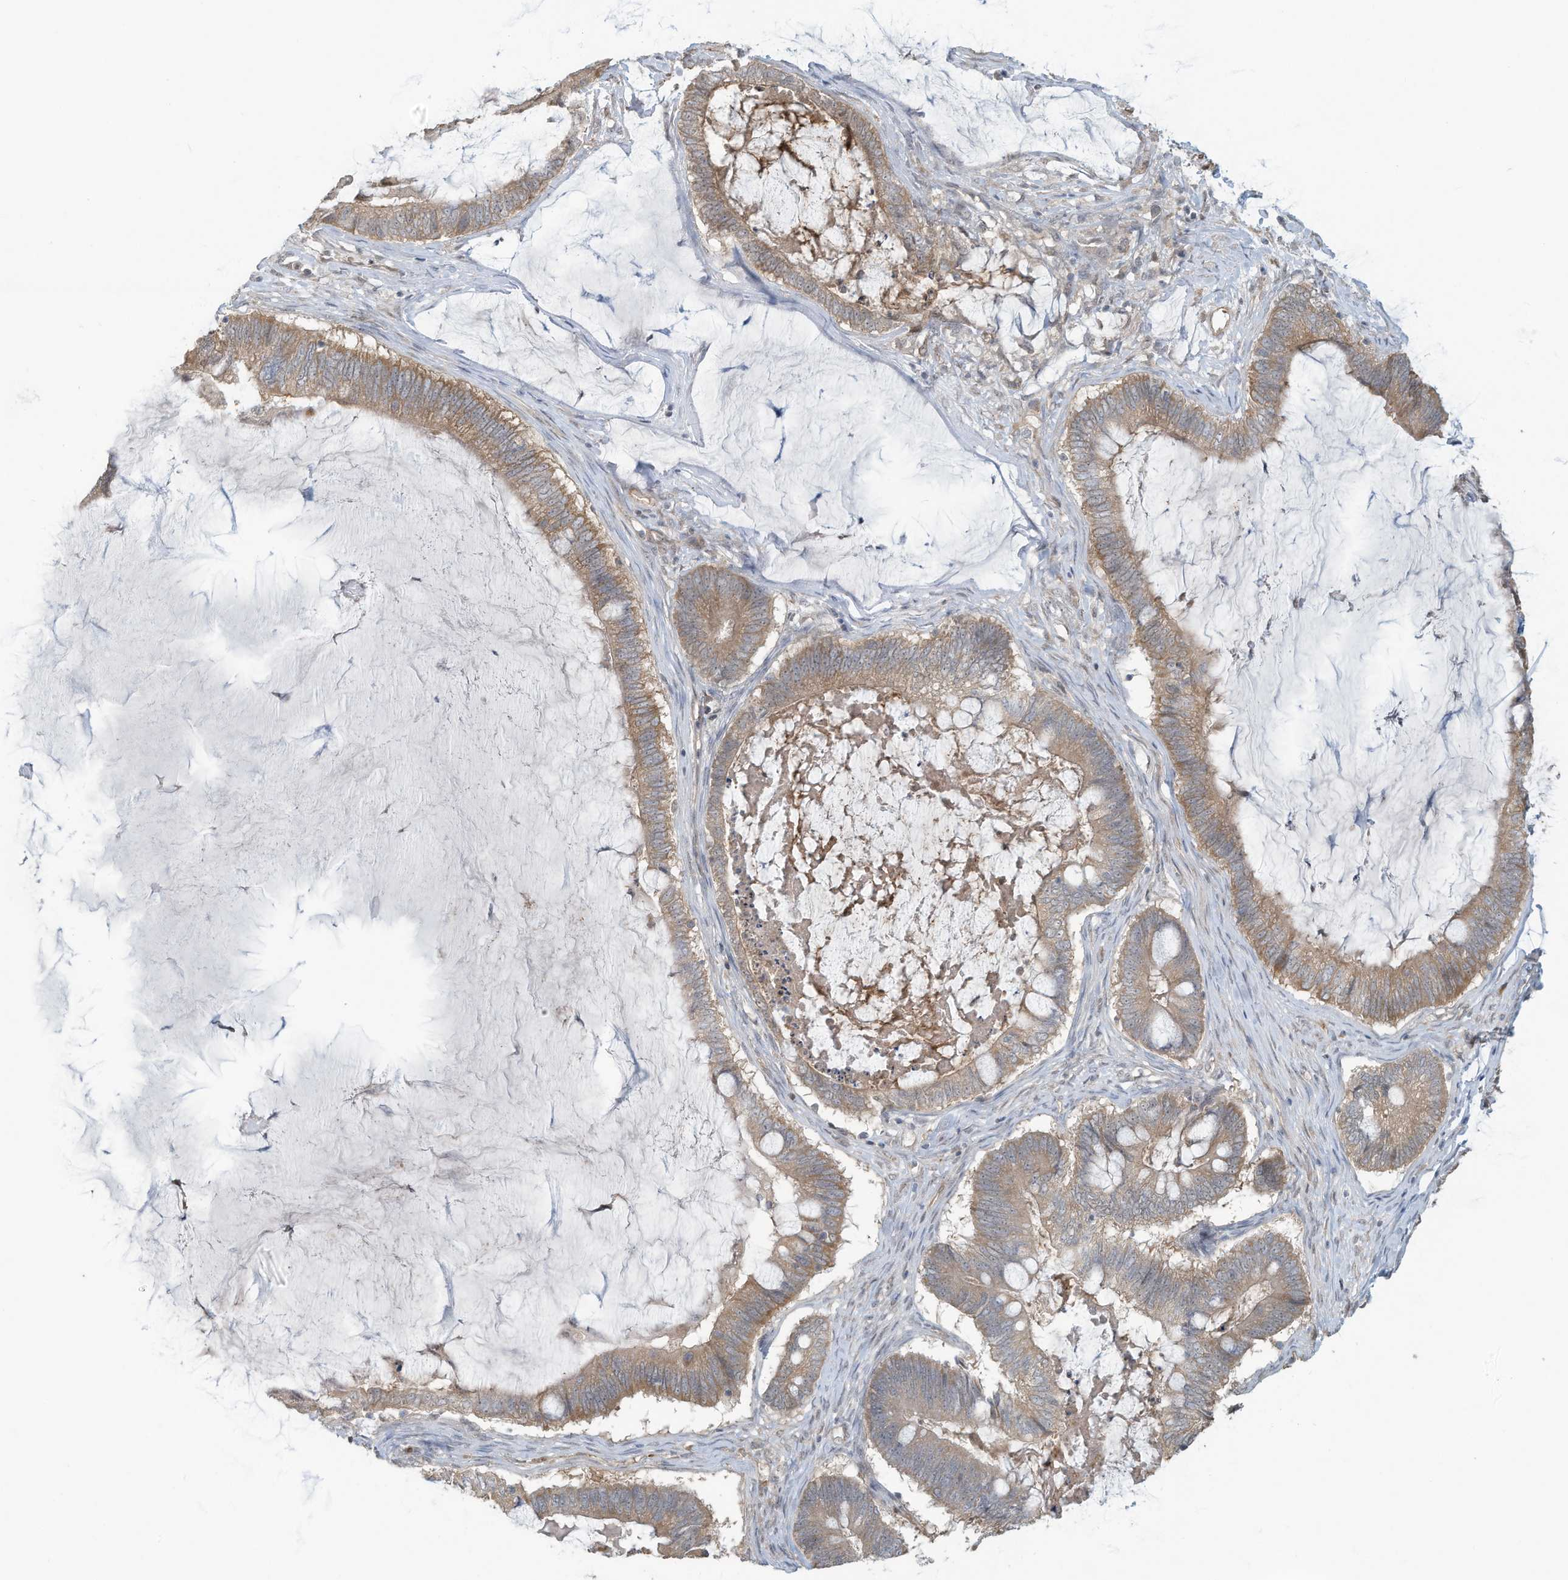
{"staining": {"intensity": "moderate", "quantity": ">75%", "location": "cytoplasmic/membranous"}, "tissue": "ovarian cancer", "cell_type": "Tumor cells", "image_type": "cancer", "snomed": [{"axis": "morphology", "description": "Cystadenocarcinoma, mucinous, NOS"}, {"axis": "topography", "description": "Ovary"}], "caption": "A micrograph showing moderate cytoplasmic/membranous positivity in approximately >75% of tumor cells in ovarian cancer (mucinous cystadenocarcinoma), as visualized by brown immunohistochemical staining.", "gene": "ERI2", "patient": {"sex": "female", "age": 61}}